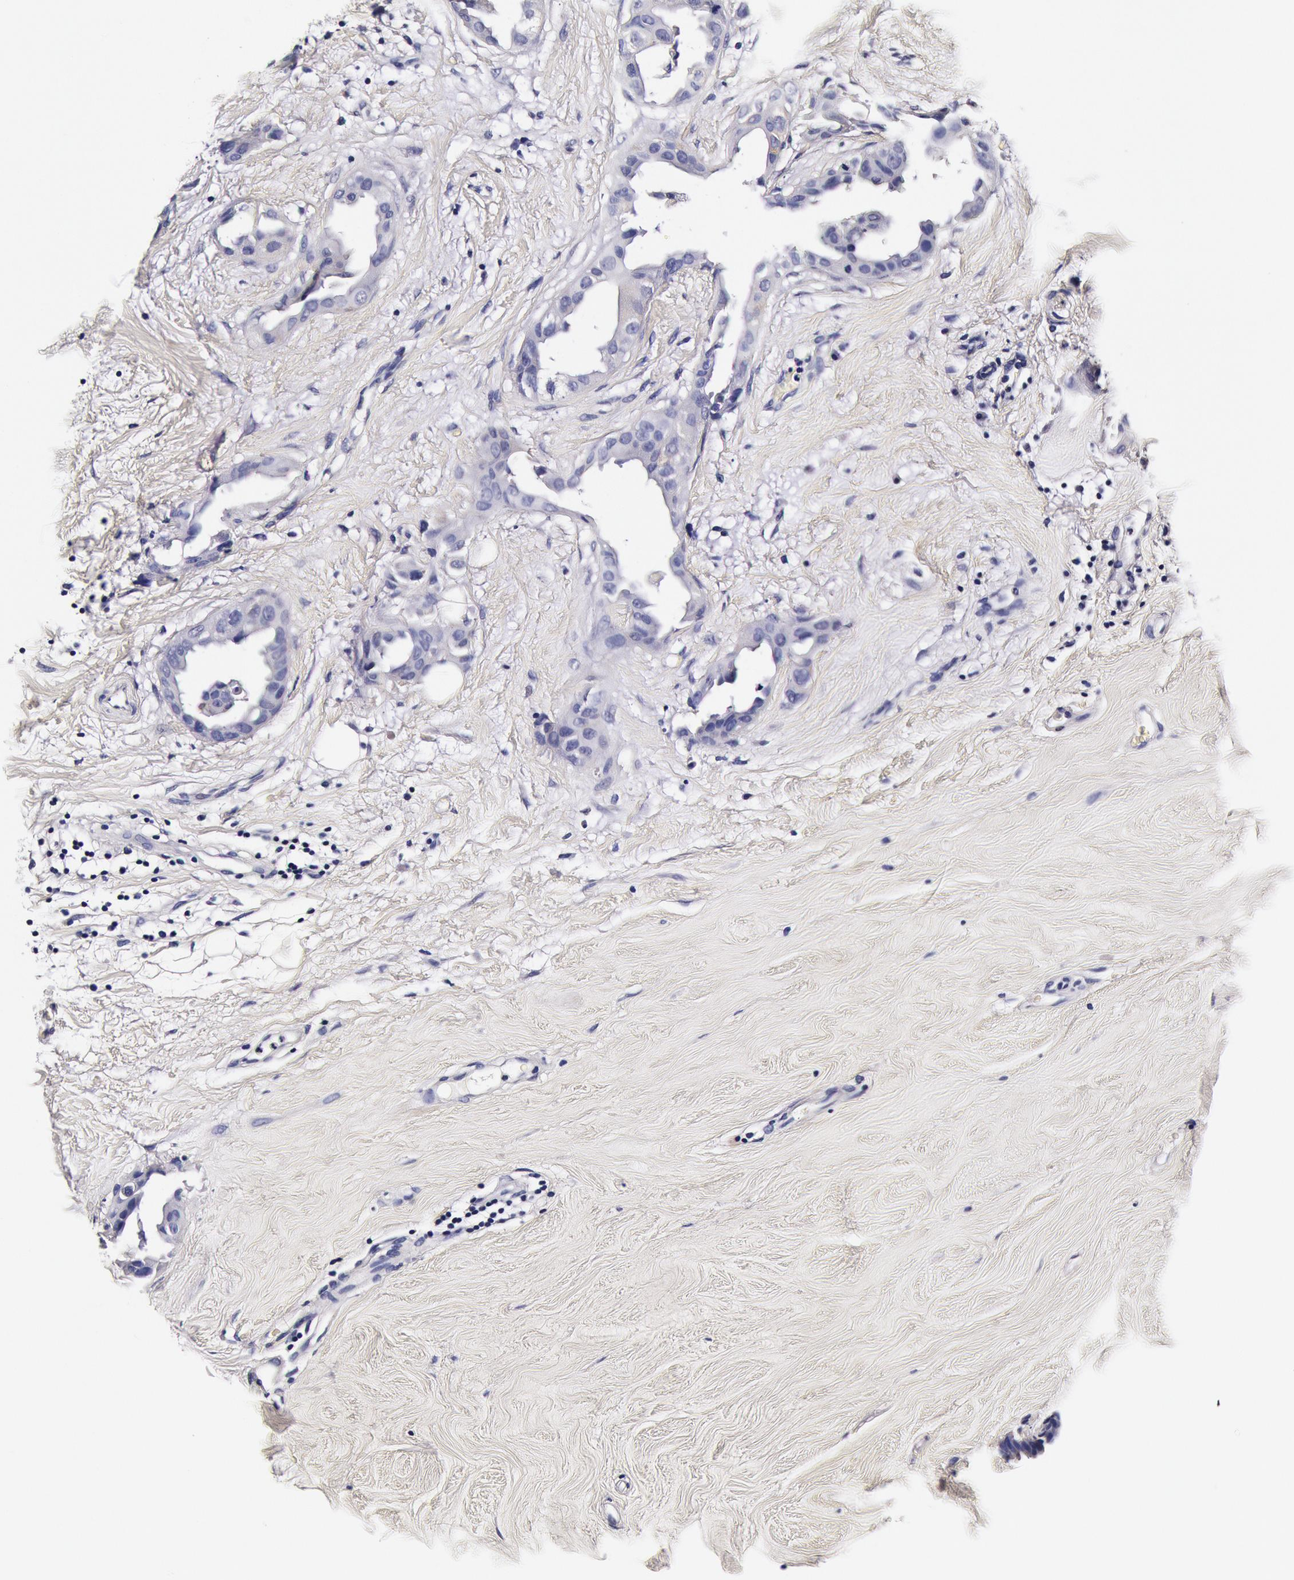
{"staining": {"intensity": "negative", "quantity": "none", "location": "none"}, "tissue": "breast cancer", "cell_type": "Tumor cells", "image_type": "cancer", "snomed": [{"axis": "morphology", "description": "Duct carcinoma"}, {"axis": "topography", "description": "Breast"}], "caption": "Immunohistochemical staining of breast cancer (intraductal carcinoma) shows no significant staining in tumor cells.", "gene": "CCDC22", "patient": {"sex": "female", "age": 40}}